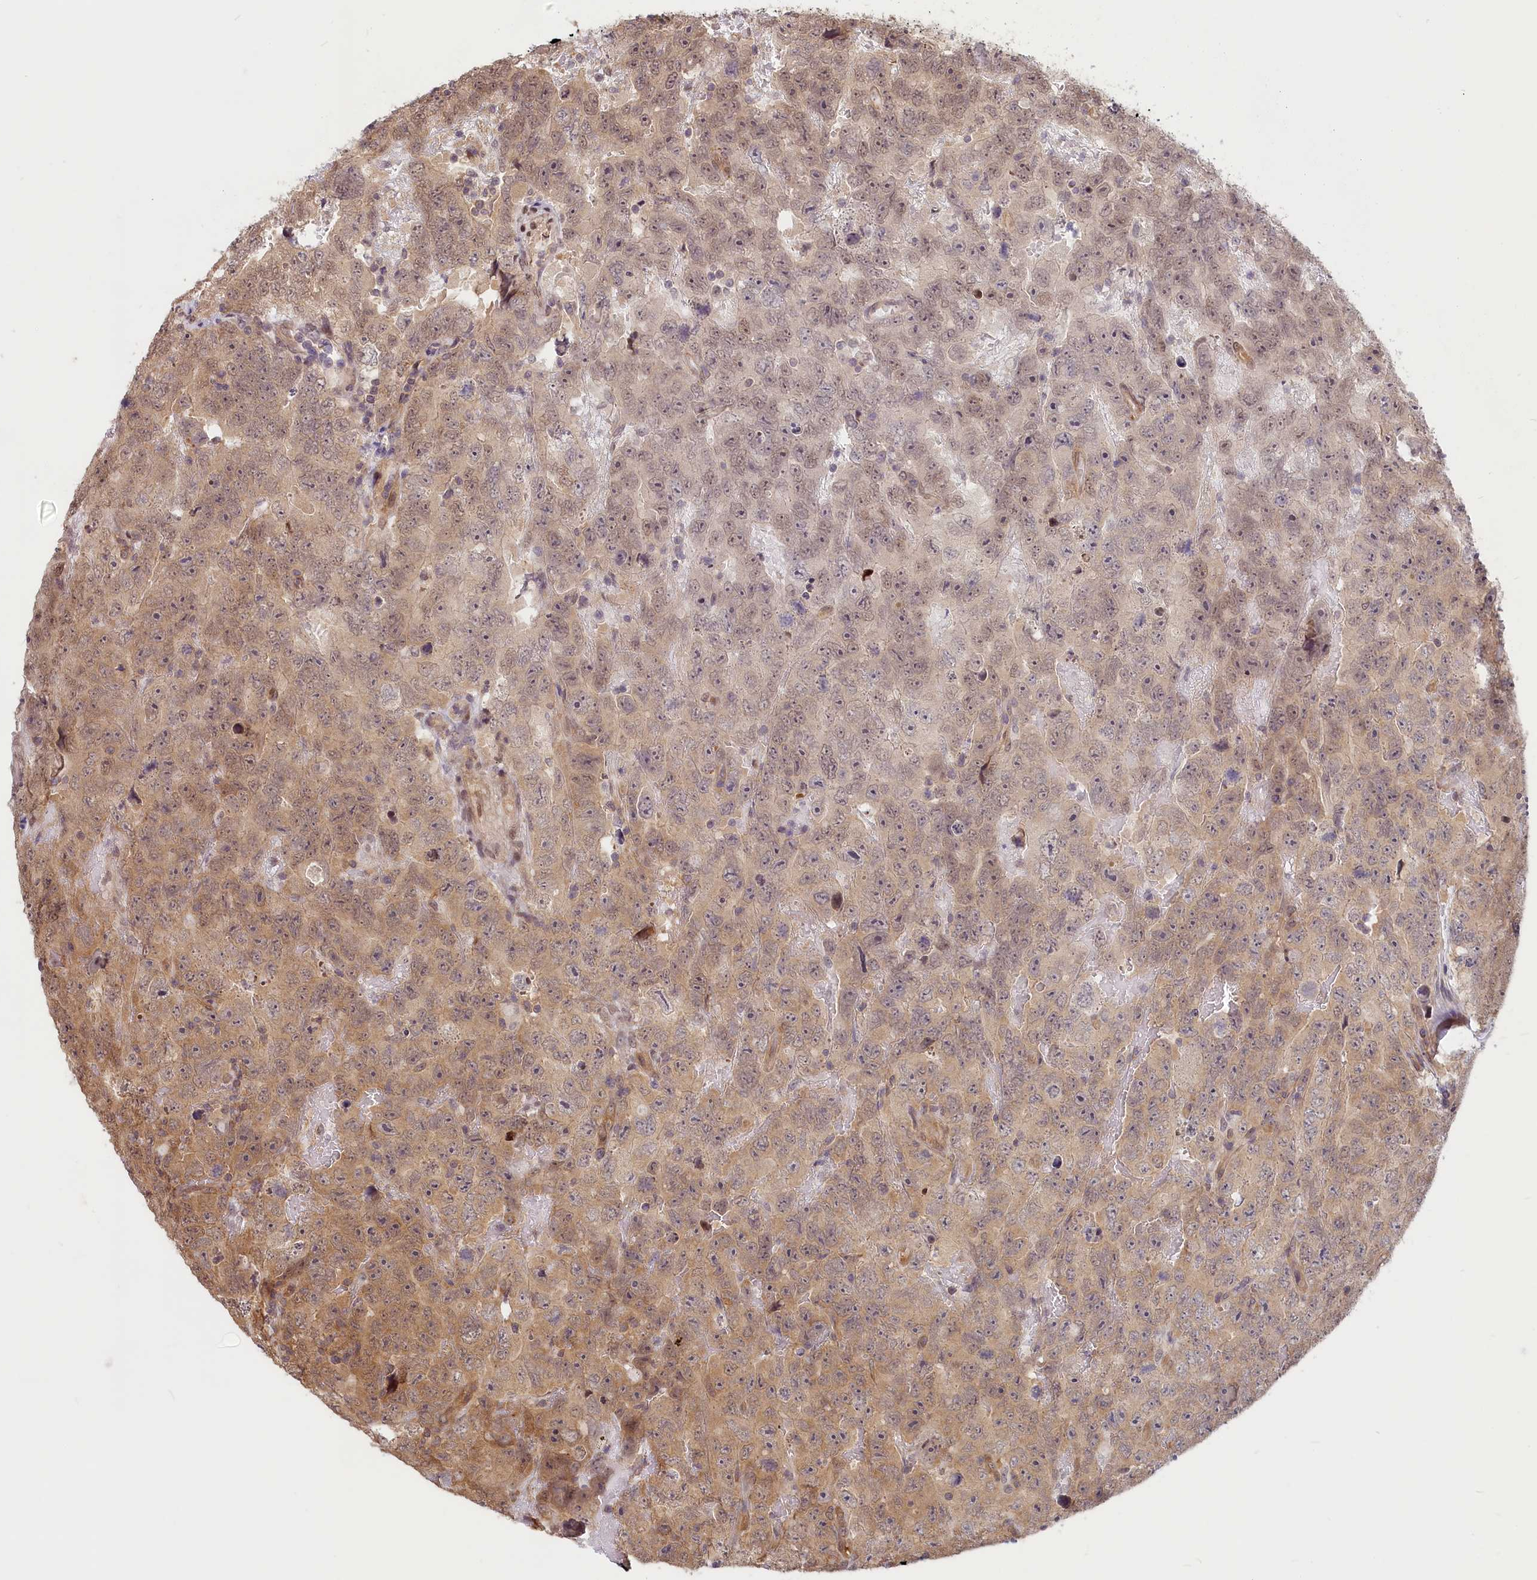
{"staining": {"intensity": "moderate", "quantity": "25%-75%", "location": "cytoplasmic/membranous,nuclear"}, "tissue": "testis cancer", "cell_type": "Tumor cells", "image_type": "cancer", "snomed": [{"axis": "morphology", "description": "Carcinoma, Embryonal, NOS"}, {"axis": "topography", "description": "Testis"}], "caption": "Testis cancer stained with DAB (3,3'-diaminobenzidine) immunohistochemistry (IHC) exhibits medium levels of moderate cytoplasmic/membranous and nuclear staining in approximately 25%-75% of tumor cells.", "gene": "C19orf44", "patient": {"sex": "male", "age": 45}}